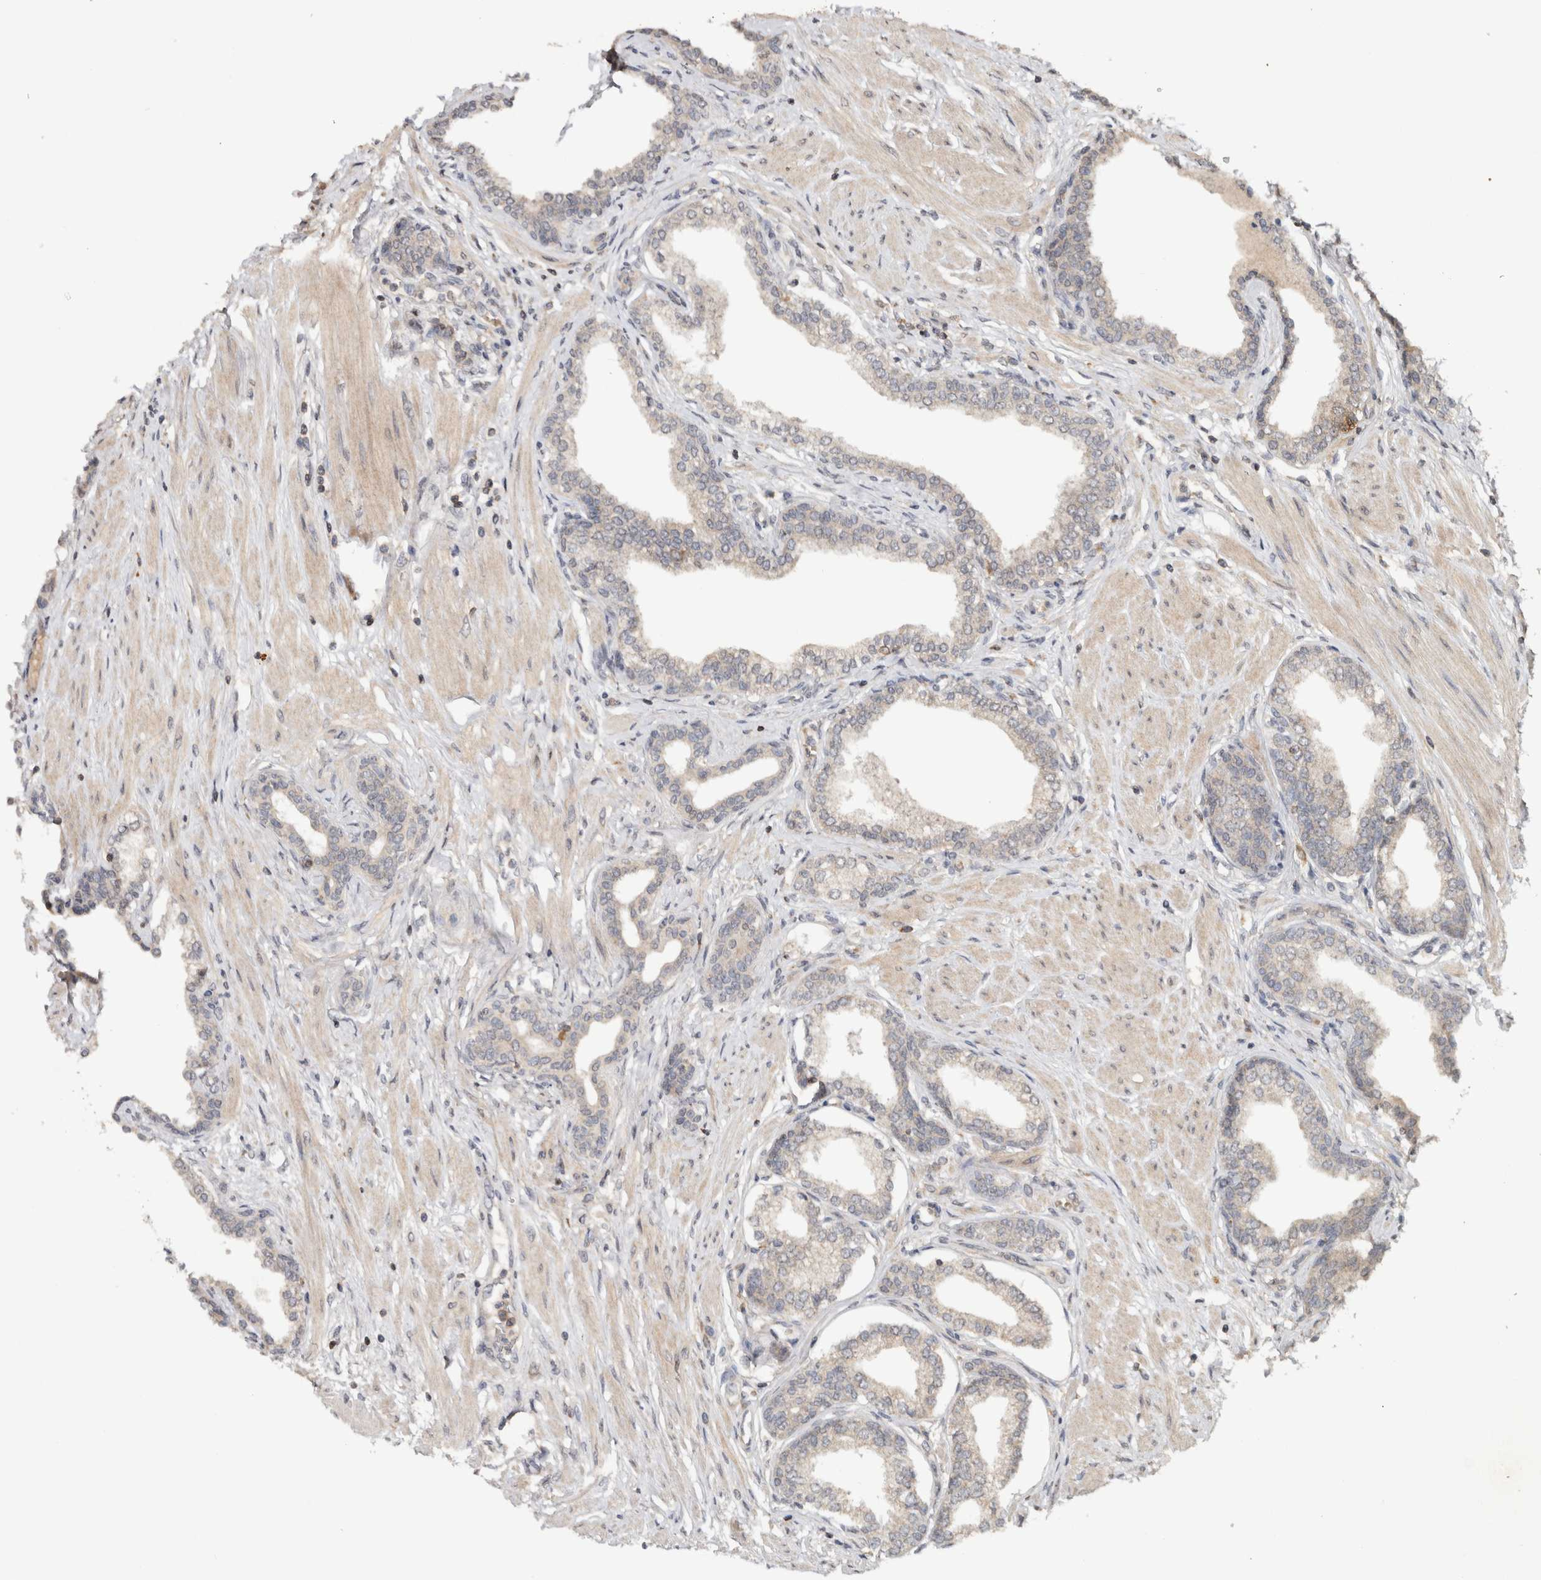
{"staining": {"intensity": "negative", "quantity": "none", "location": "none"}, "tissue": "prostate cancer", "cell_type": "Tumor cells", "image_type": "cancer", "snomed": [{"axis": "morphology", "description": "Adenocarcinoma, High grade"}, {"axis": "topography", "description": "Prostate"}], "caption": "High-grade adenocarcinoma (prostate) was stained to show a protein in brown. There is no significant expression in tumor cells.", "gene": "HMOX2", "patient": {"sex": "male", "age": 52}}